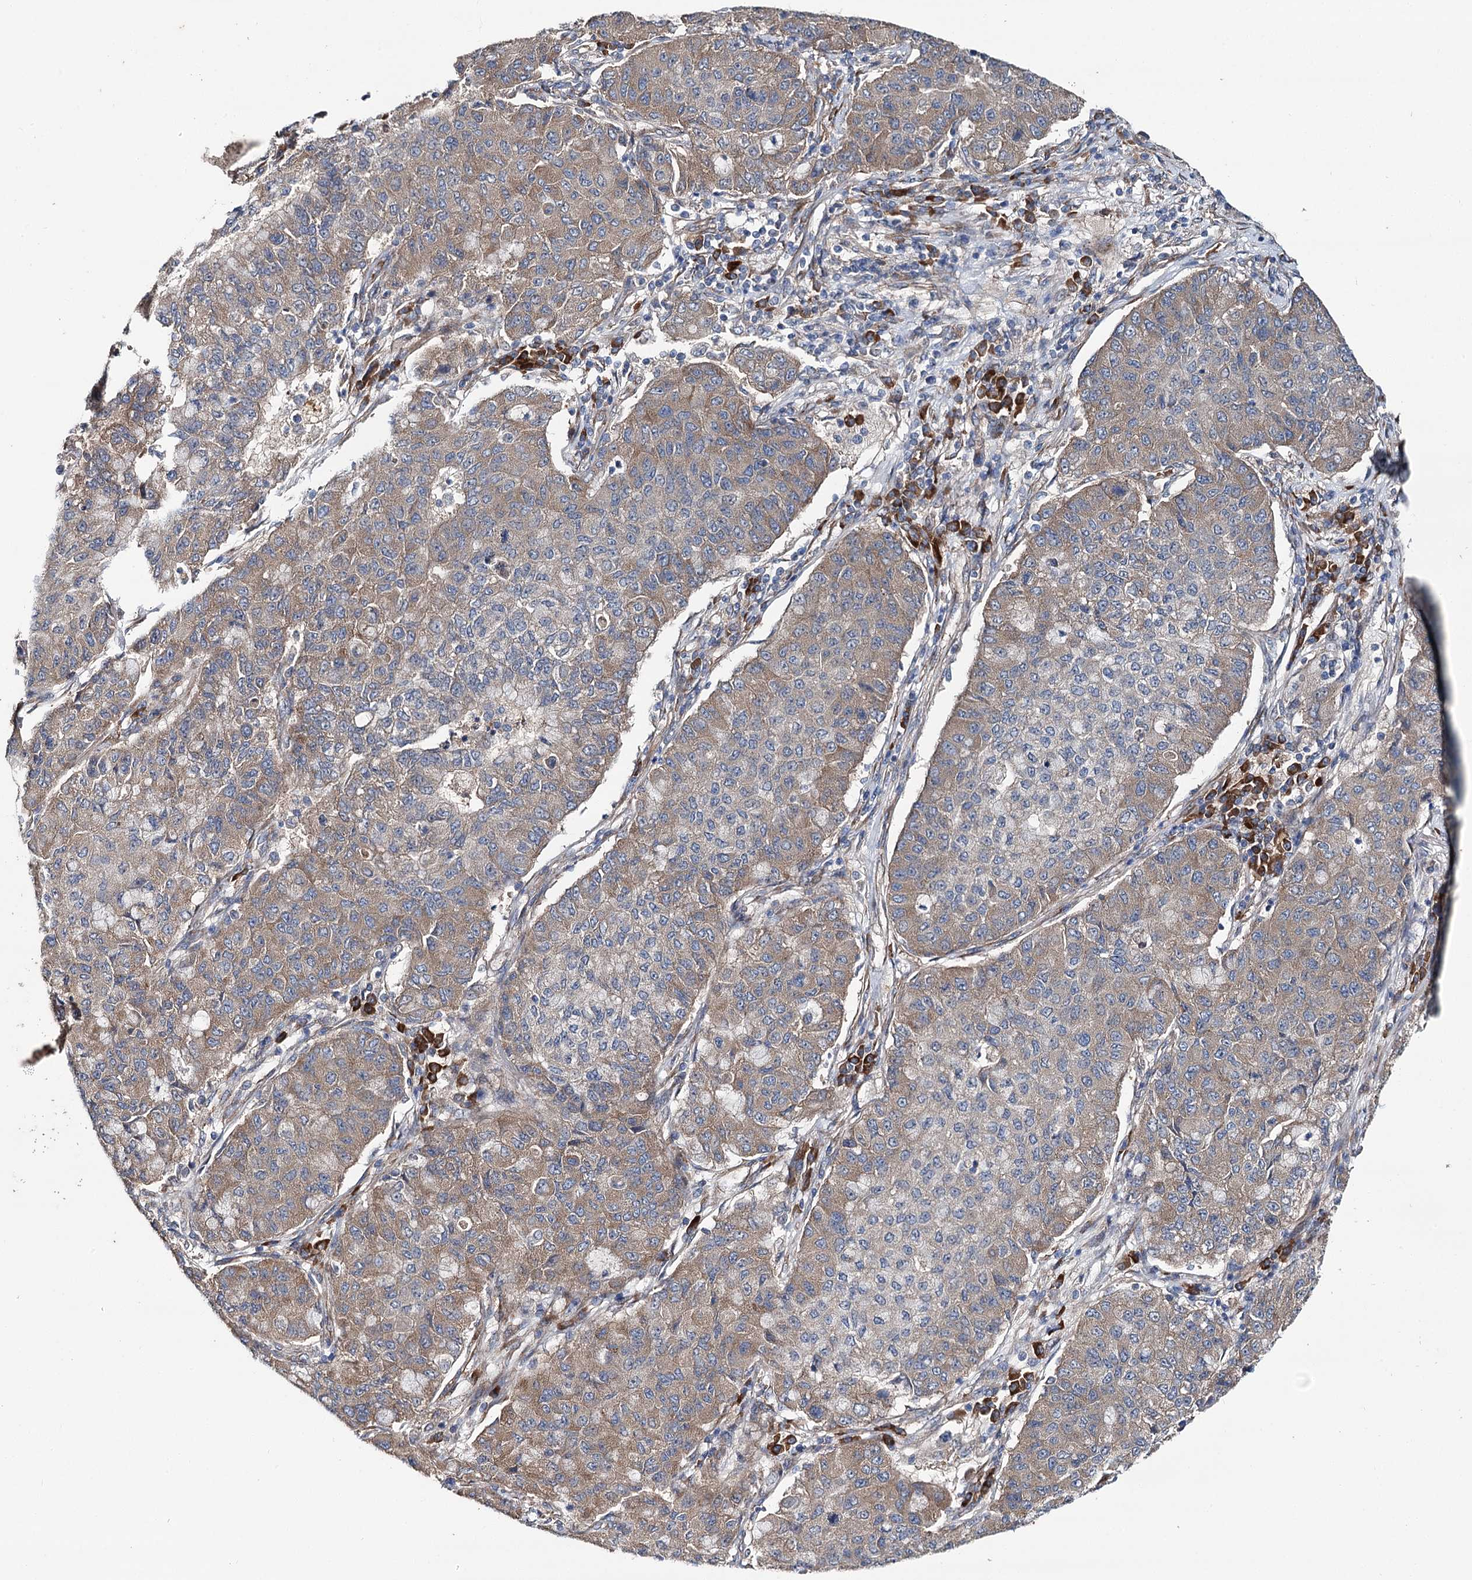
{"staining": {"intensity": "weak", "quantity": "25%-75%", "location": "cytoplasmic/membranous"}, "tissue": "lung cancer", "cell_type": "Tumor cells", "image_type": "cancer", "snomed": [{"axis": "morphology", "description": "Squamous cell carcinoma, NOS"}, {"axis": "topography", "description": "Lung"}], "caption": "Lung squamous cell carcinoma stained with a protein marker shows weak staining in tumor cells.", "gene": "SPATS2", "patient": {"sex": "male", "age": 74}}